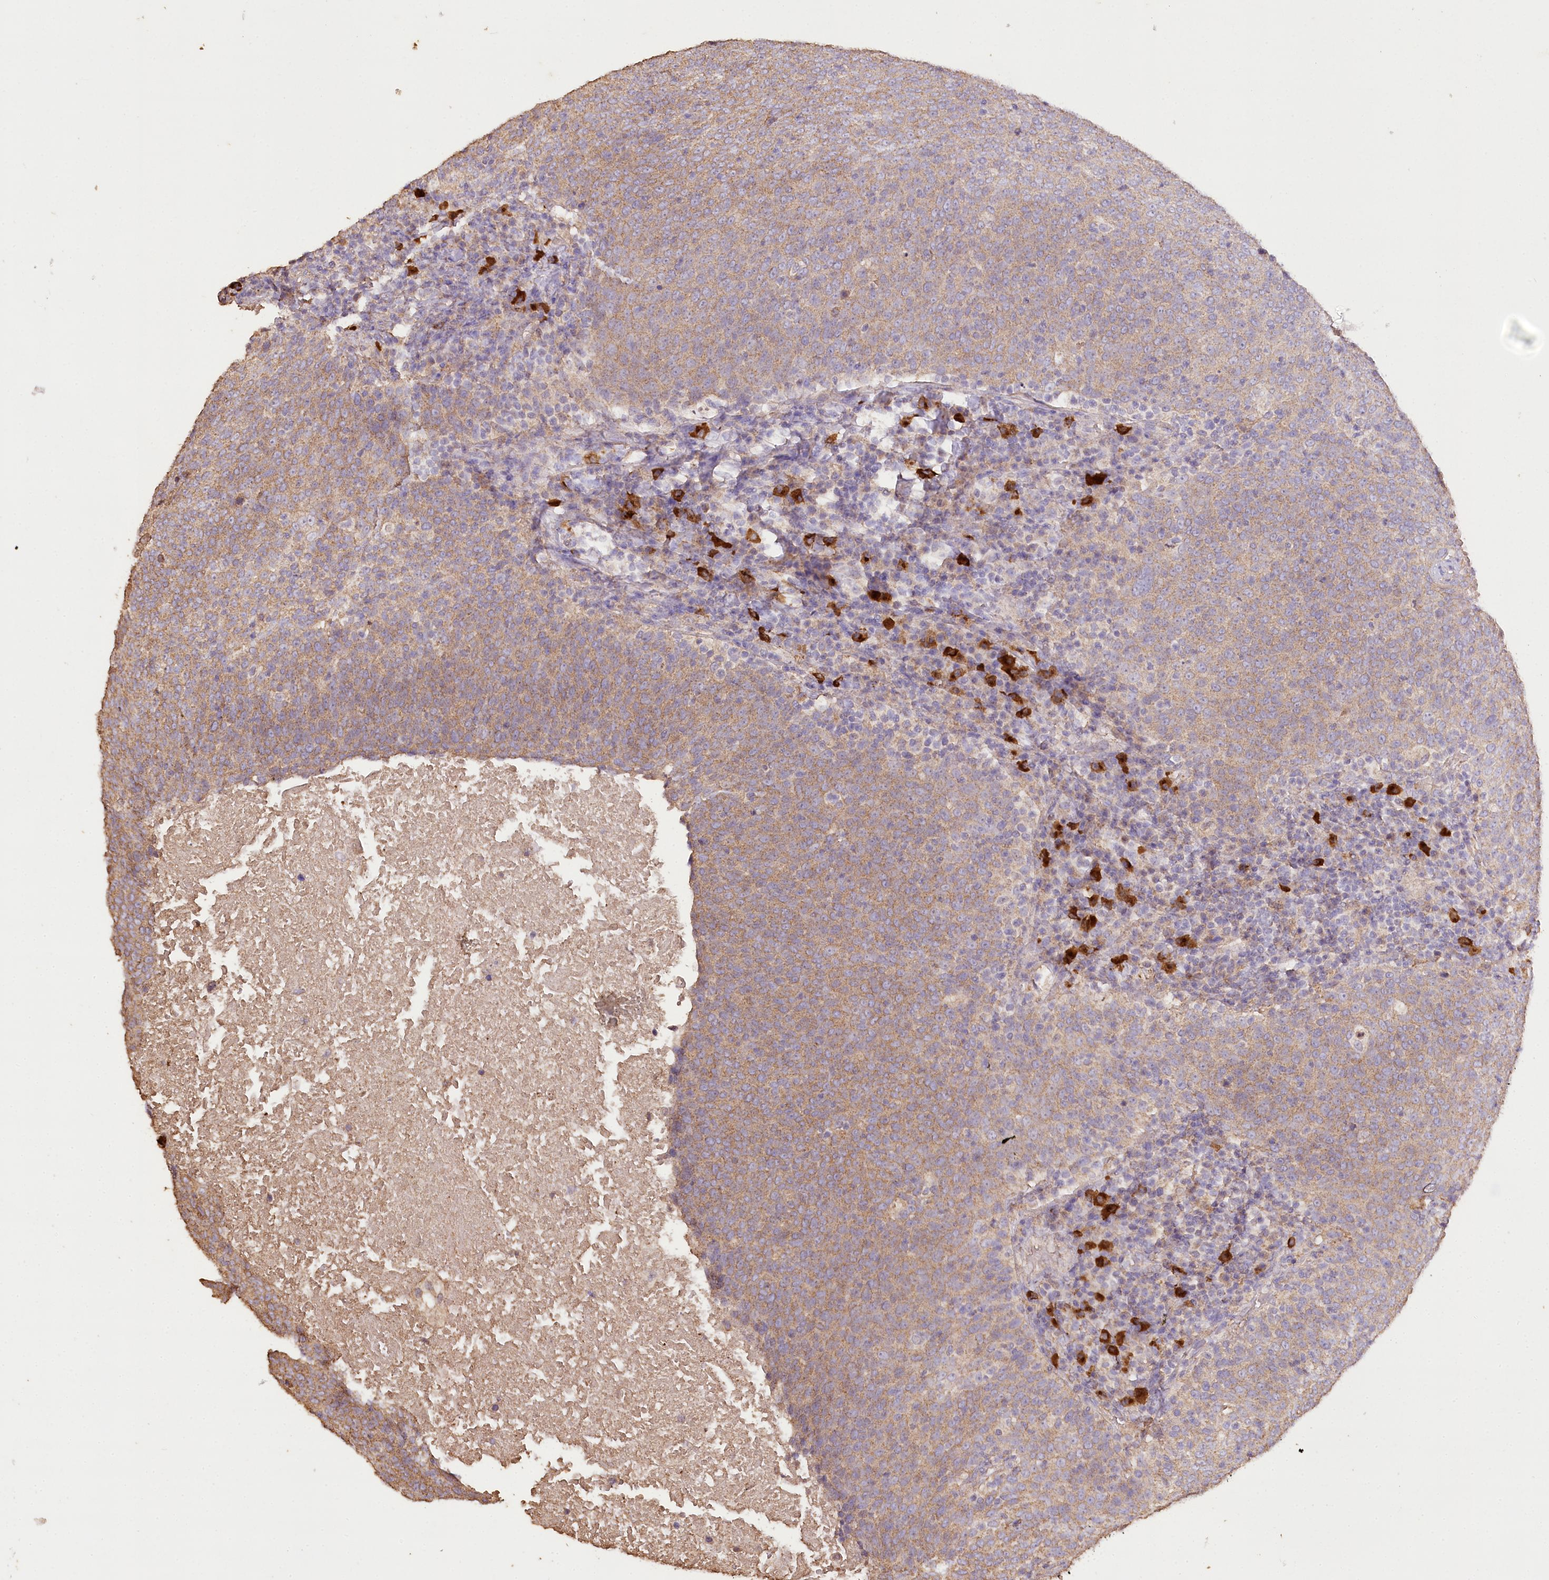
{"staining": {"intensity": "moderate", "quantity": ">75%", "location": "cytoplasmic/membranous"}, "tissue": "head and neck cancer", "cell_type": "Tumor cells", "image_type": "cancer", "snomed": [{"axis": "morphology", "description": "Squamous cell carcinoma, NOS"}, {"axis": "morphology", "description": "Squamous cell carcinoma, metastatic, NOS"}, {"axis": "topography", "description": "Lymph node"}, {"axis": "topography", "description": "Head-Neck"}], "caption": "A medium amount of moderate cytoplasmic/membranous expression is identified in approximately >75% of tumor cells in head and neck squamous cell carcinoma tissue. (DAB = brown stain, brightfield microscopy at high magnification).", "gene": "IREB2", "patient": {"sex": "male", "age": 62}}